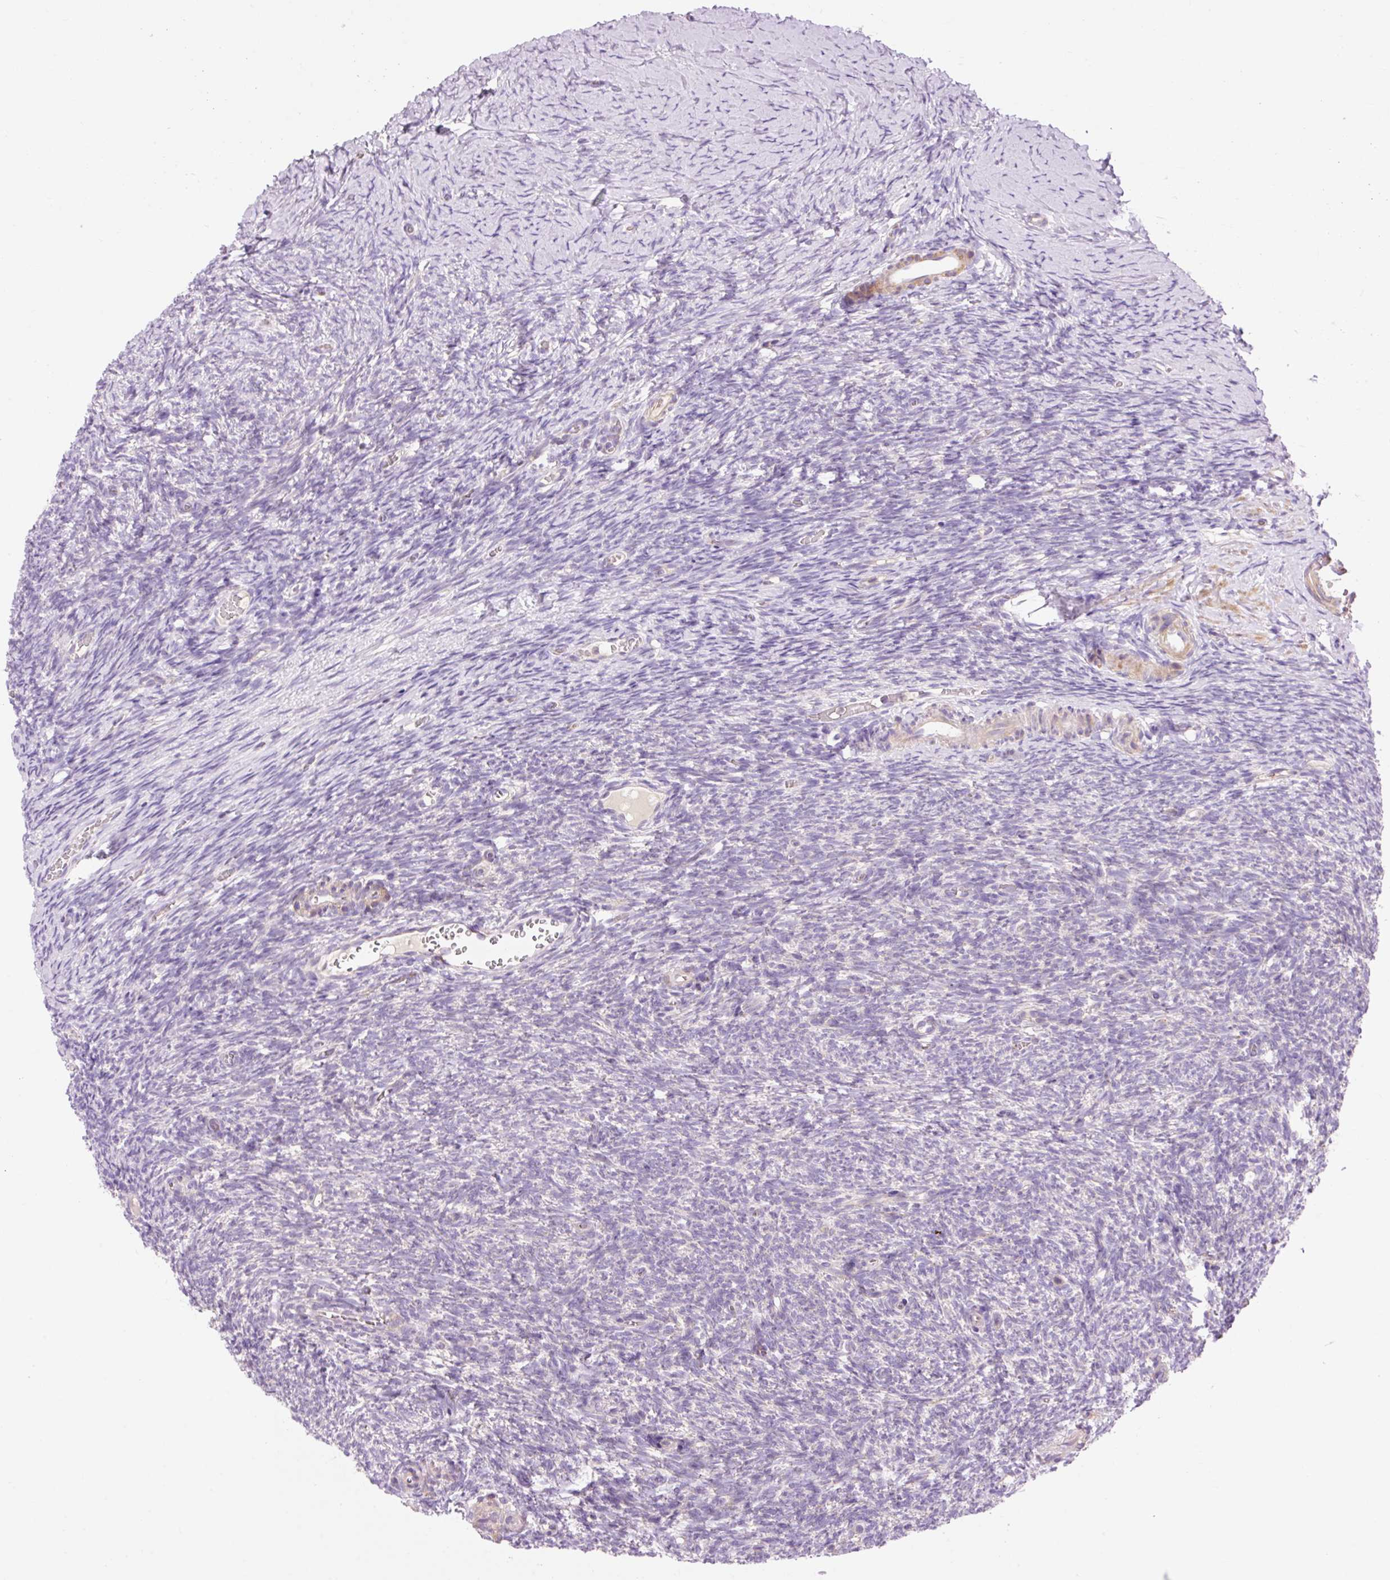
{"staining": {"intensity": "moderate", "quantity": "<25%", "location": "cytoplasmic/membranous"}, "tissue": "ovary", "cell_type": "Follicle cells", "image_type": "normal", "snomed": [{"axis": "morphology", "description": "Normal tissue, NOS"}, {"axis": "topography", "description": "Ovary"}], "caption": "The image demonstrates immunohistochemical staining of unremarkable ovary. There is moderate cytoplasmic/membranous expression is appreciated in approximately <25% of follicle cells.", "gene": "IMMT", "patient": {"sex": "female", "age": 39}}